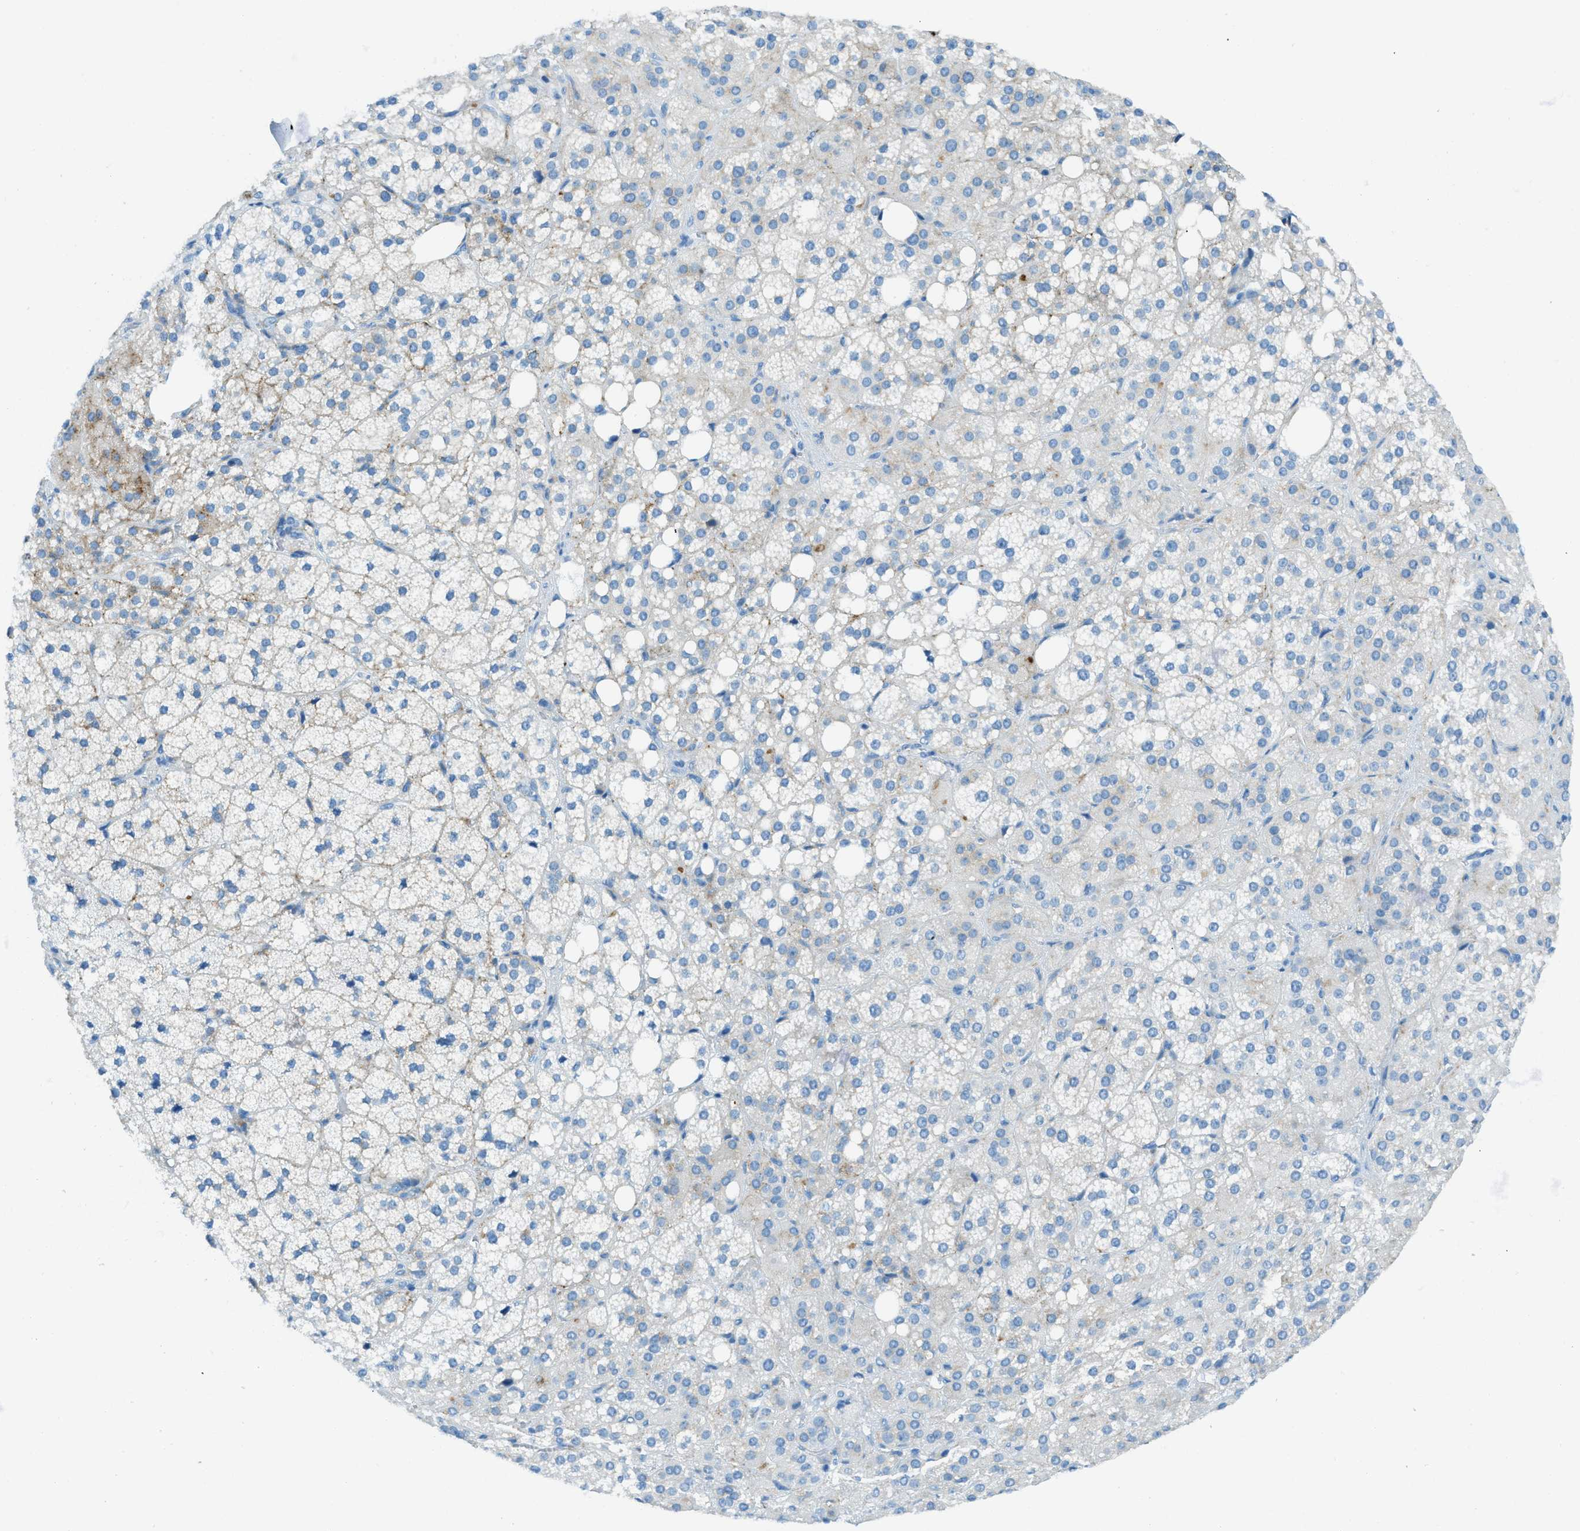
{"staining": {"intensity": "moderate", "quantity": "25%-75%", "location": "cytoplasmic/membranous"}, "tissue": "adrenal gland", "cell_type": "Glandular cells", "image_type": "normal", "snomed": [{"axis": "morphology", "description": "Normal tissue, NOS"}, {"axis": "topography", "description": "Adrenal gland"}], "caption": "A brown stain highlights moderate cytoplasmic/membranous expression of a protein in glandular cells of normal human adrenal gland. (Stains: DAB (3,3'-diaminobenzidine) in brown, nuclei in blue, Microscopy: brightfield microscopy at high magnification).", "gene": "C21orf62", "patient": {"sex": "female", "age": 59}}